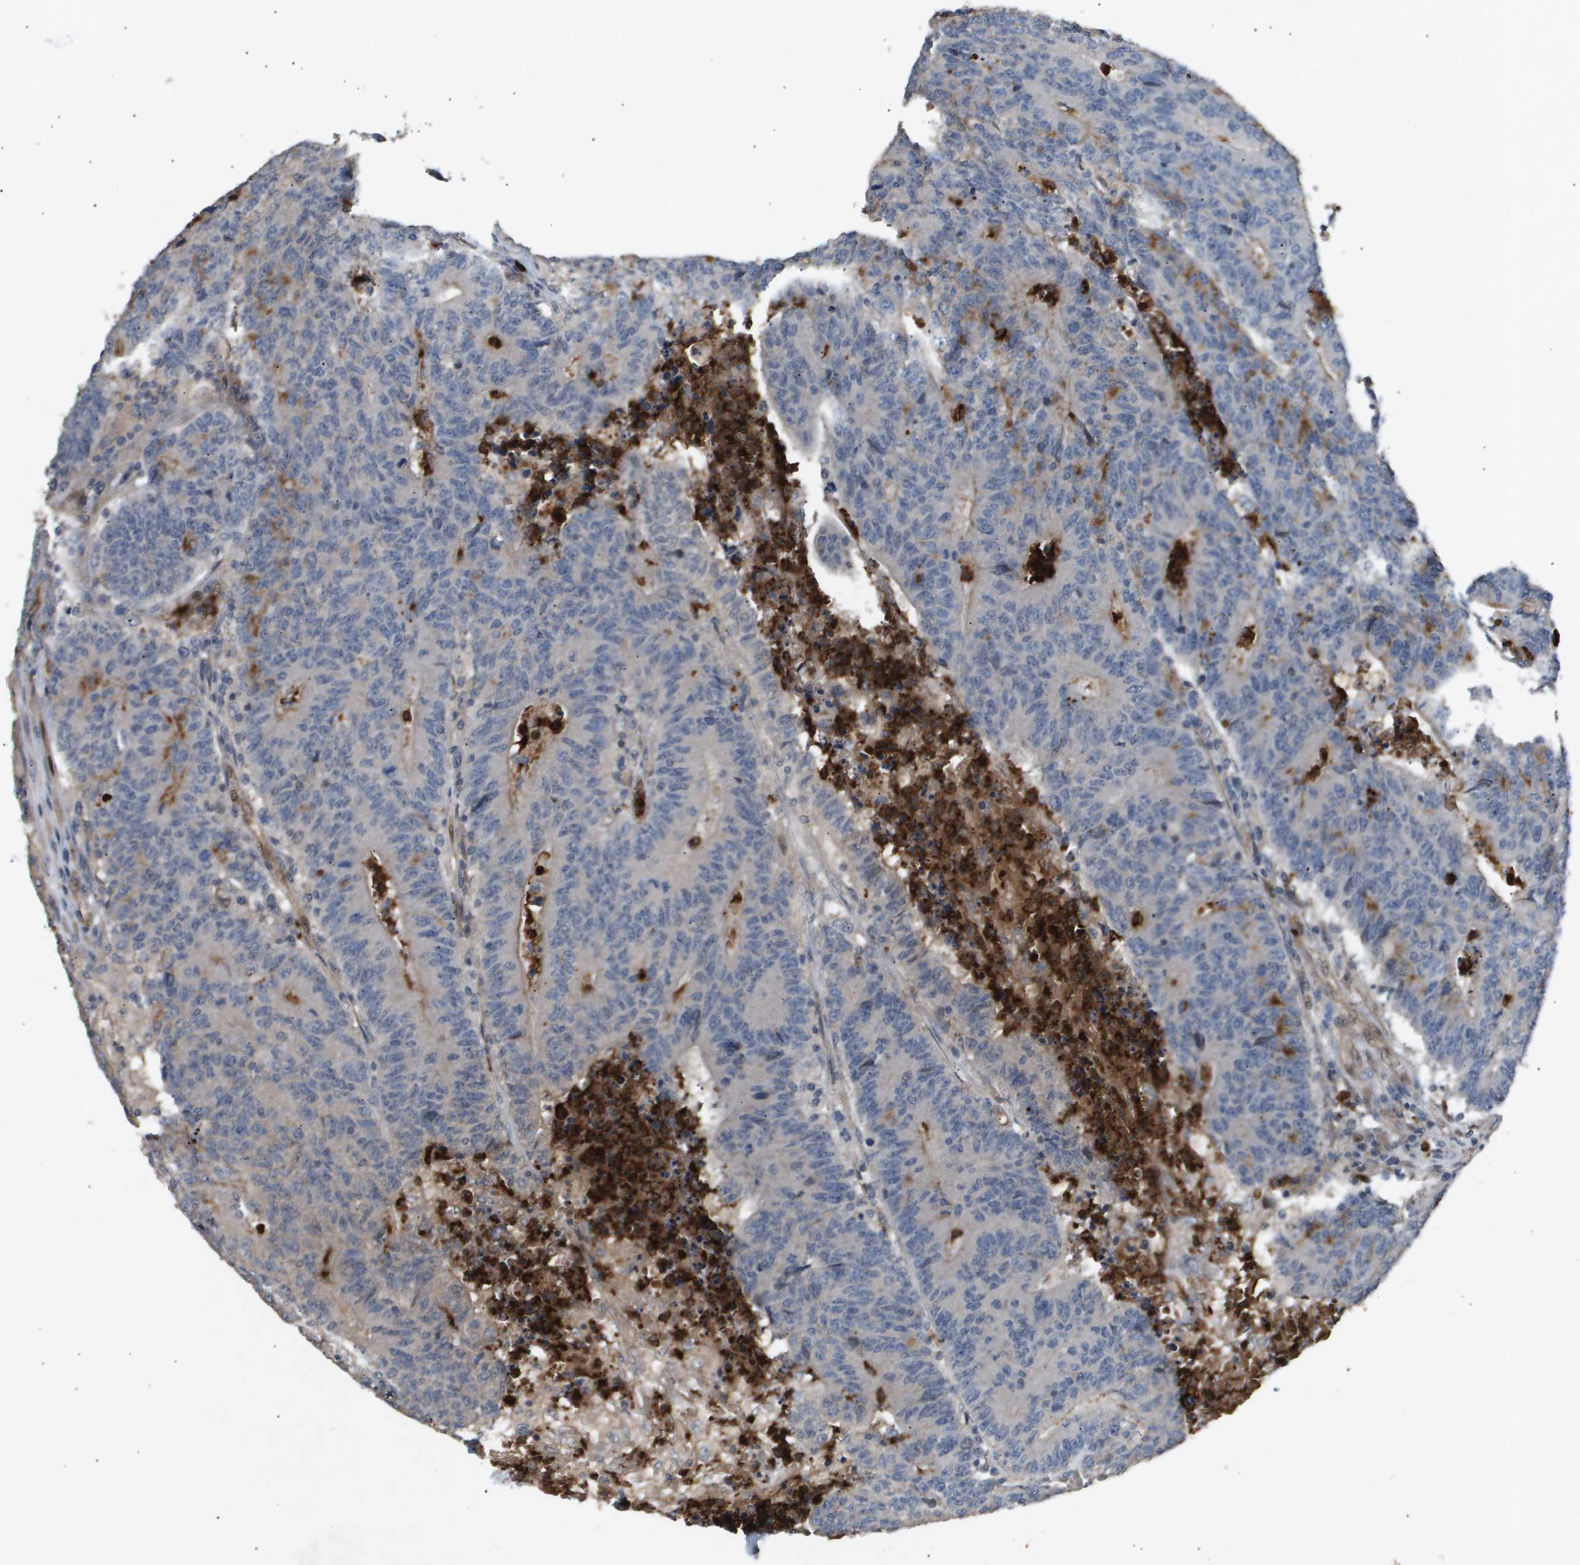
{"staining": {"intensity": "weak", "quantity": "<25%", "location": "cytoplasmic/membranous"}, "tissue": "colorectal cancer", "cell_type": "Tumor cells", "image_type": "cancer", "snomed": [{"axis": "morphology", "description": "Normal tissue, NOS"}, {"axis": "morphology", "description": "Adenocarcinoma, NOS"}, {"axis": "topography", "description": "Colon"}], "caption": "An image of colorectal cancer (adenocarcinoma) stained for a protein reveals no brown staining in tumor cells. (DAB (3,3'-diaminobenzidine) immunohistochemistry visualized using brightfield microscopy, high magnification).", "gene": "ERG", "patient": {"sex": "female", "age": 75}}